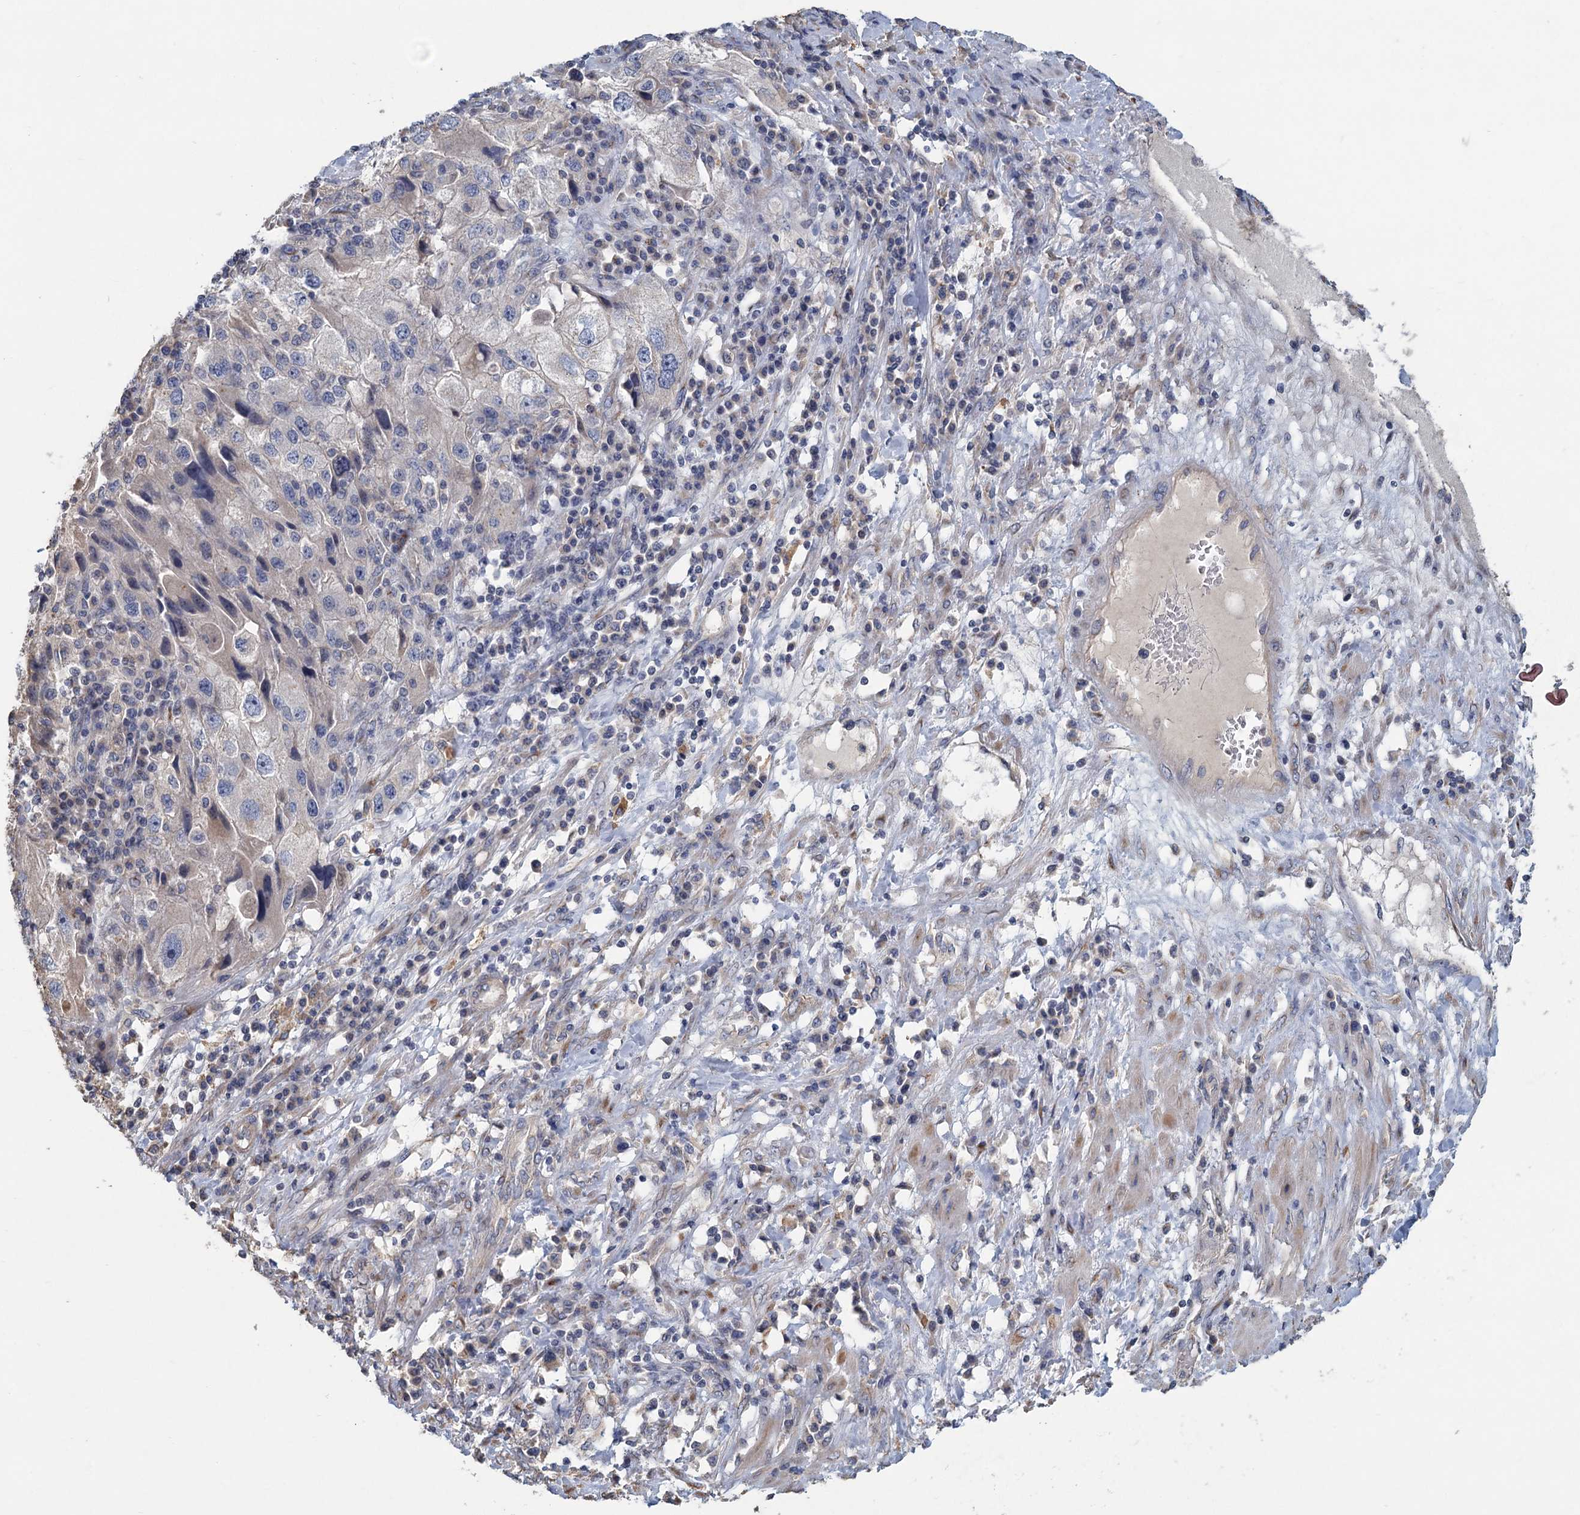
{"staining": {"intensity": "negative", "quantity": "none", "location": "none"}, "tissue": "endometrial cancer", "cell_type": "Tumor cells", "image_type": "cancer", "snomed": [{"axis": "morphology", "description": "Adenocarcinoma, NOS"}, {"axis": "topography", "description": "Endometrium"}], "caption": "High power microscopy image of an immunohistochemistry (IHC) photomicrograph of endometrial adenocarcinoma, revealing no significant positivity in tumor cells.", "gene": "HES2", "patient": {"sex": "female", "age": 49}}